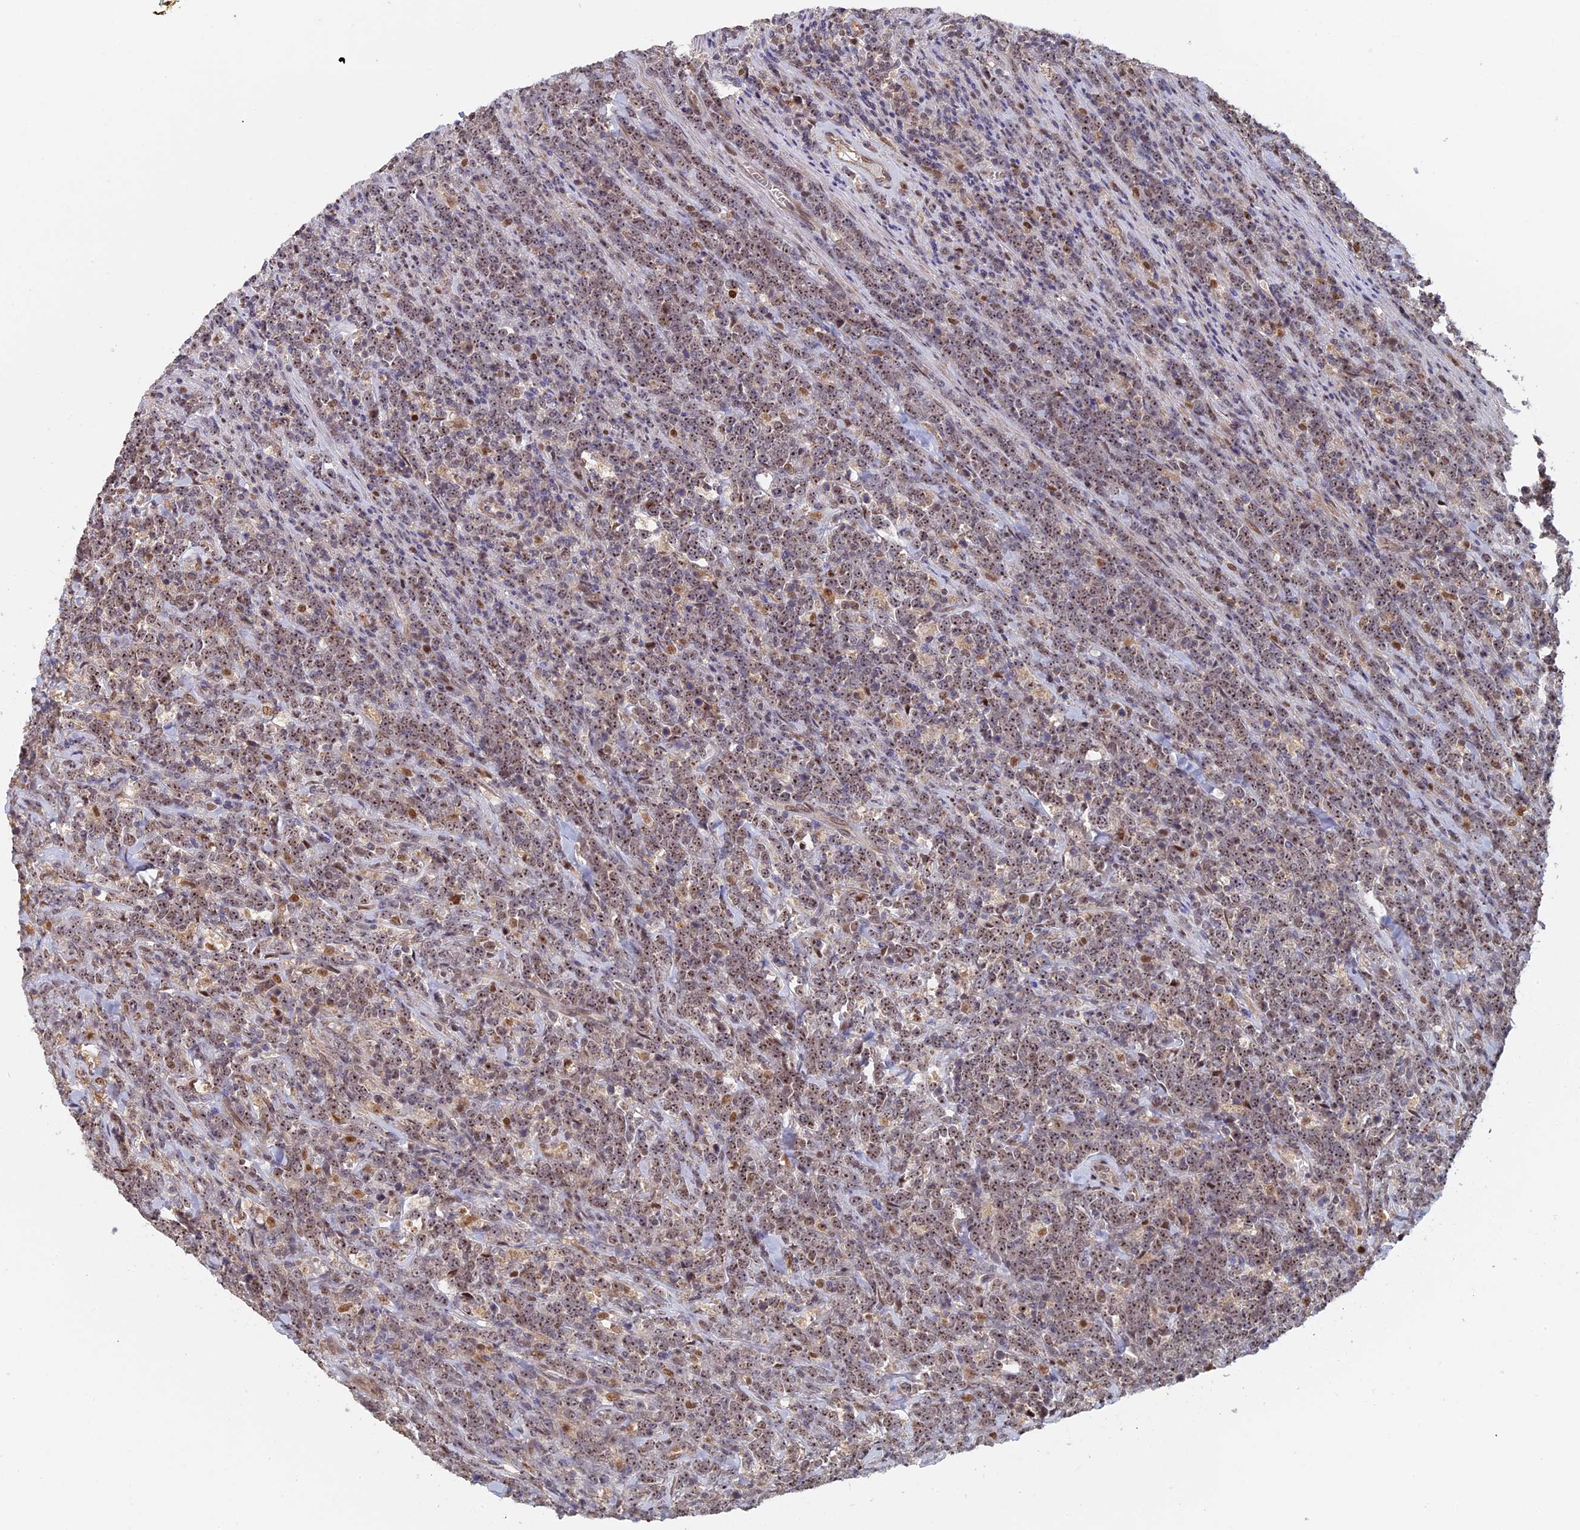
{"staining": {"intensity": "moderate", "quantity": ">75%", "location": "nuclear"}, "tissue": "lymphoma", "cell_type": "Tumor cells", "image_type": "cancer", "snomed": [{"axis": "morphology", "description": "Malignant lymphoma, non-Hodgkin's type, High grade"}, {"axis": "topography", "description": "Small intestine"}], "caption": "A photomicrograph of human lymphoma stained for a protein exhibits moderate nuclear brown staining in tumor cells.", "gene": "FAM98C", "patient": {"sex": "male", "age": 8}}